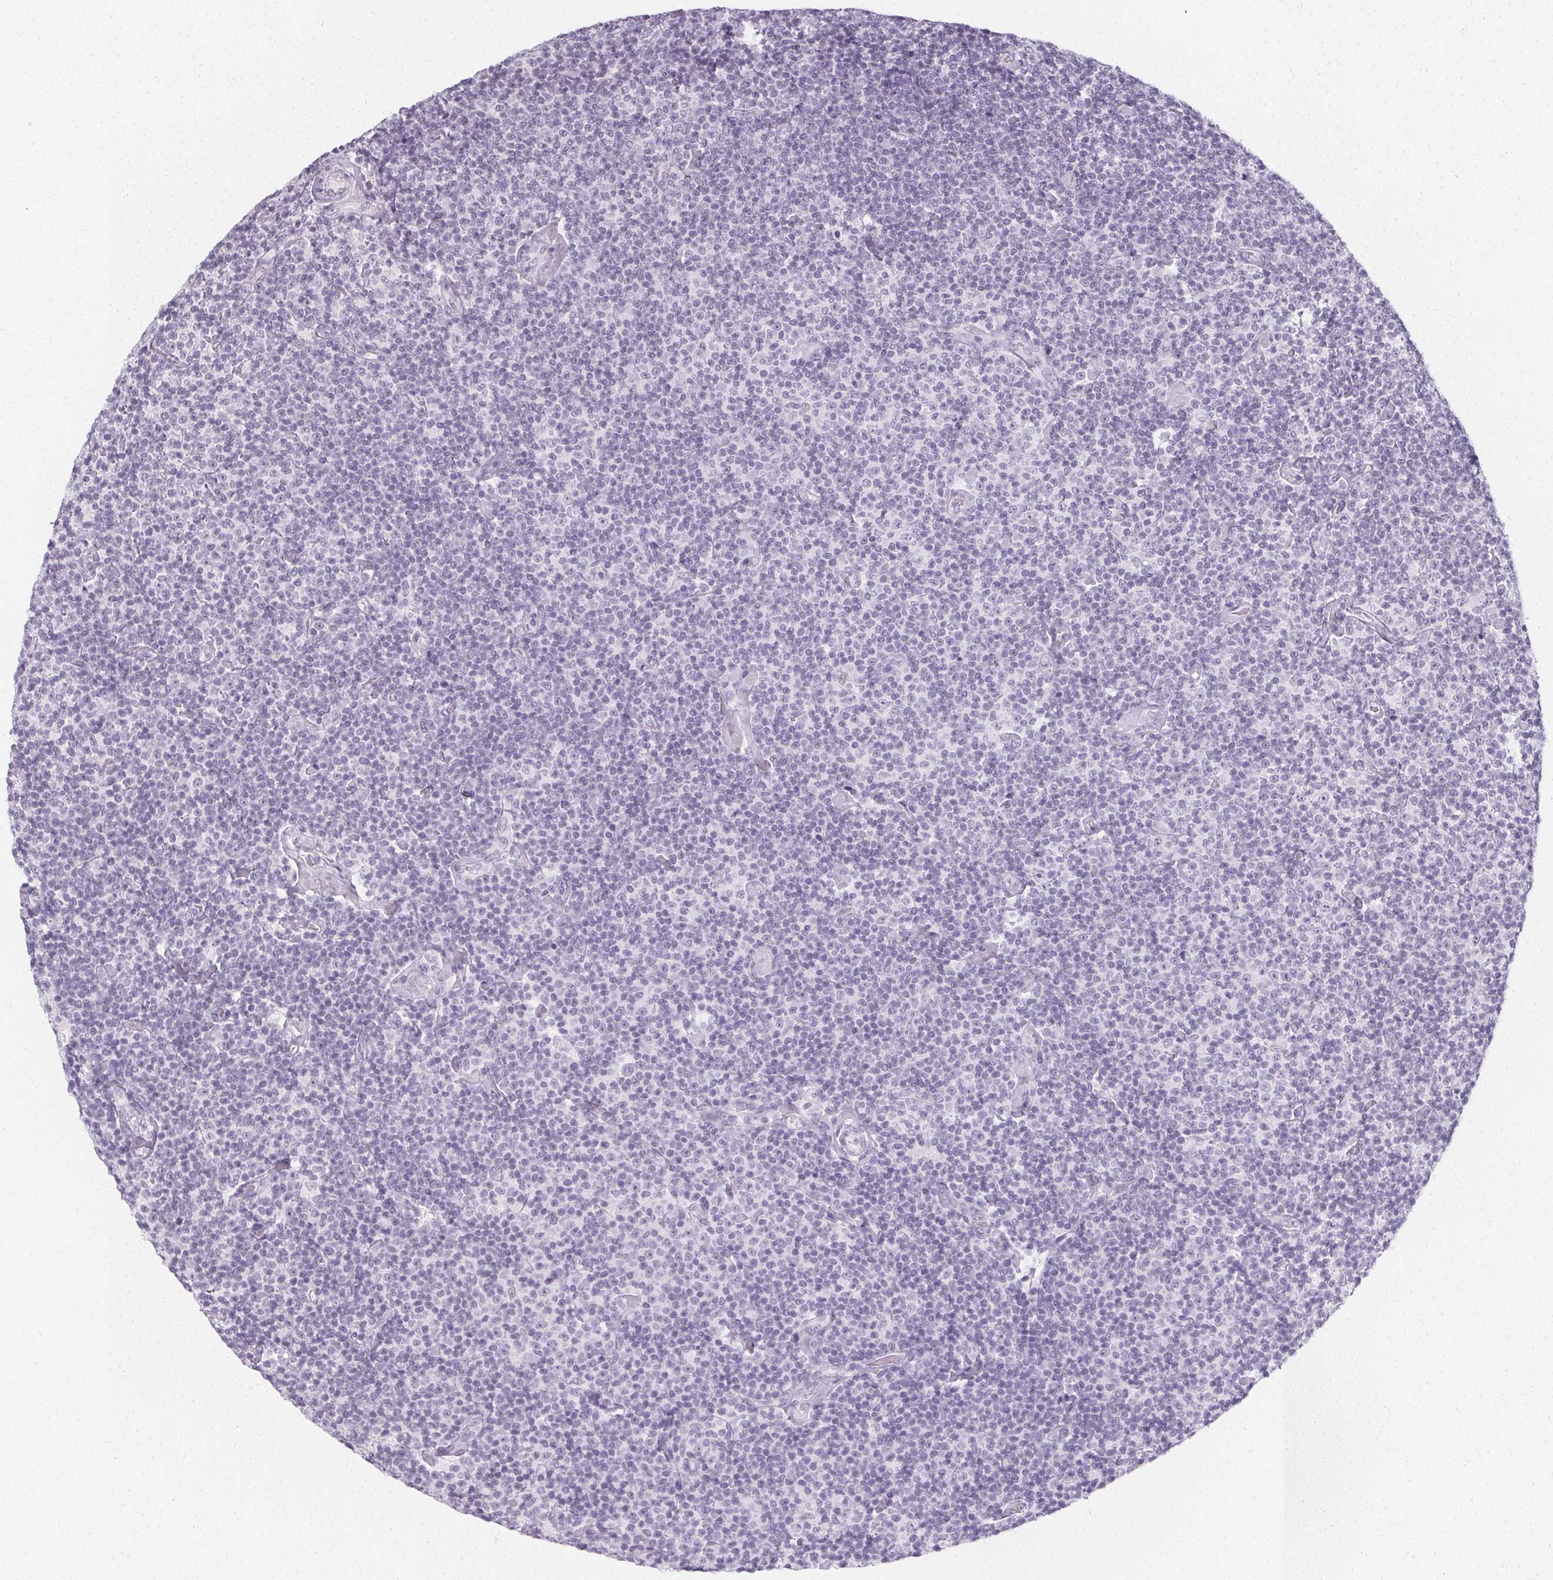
{"staining": {"intensity": "negative", "quantity": "none", "location": "none"}, "tissue": "lymphoma", "cell_type": "Tumor cells", "image_type": "cancer", "snomed": [{"axis": "morphology", "description": "Malignant lymphoma, non-Hodgkin's type, Low grade"}, {"axis": "topography", "description": "Lymph node"}], "caption": "Immunohistochemical staining of lymphoma demonstrates no significant positivity in tumor cells. Nuclei are stained in blue.", "gene": "SYNPR", "patient": {"sex": "male", "age": 81}}